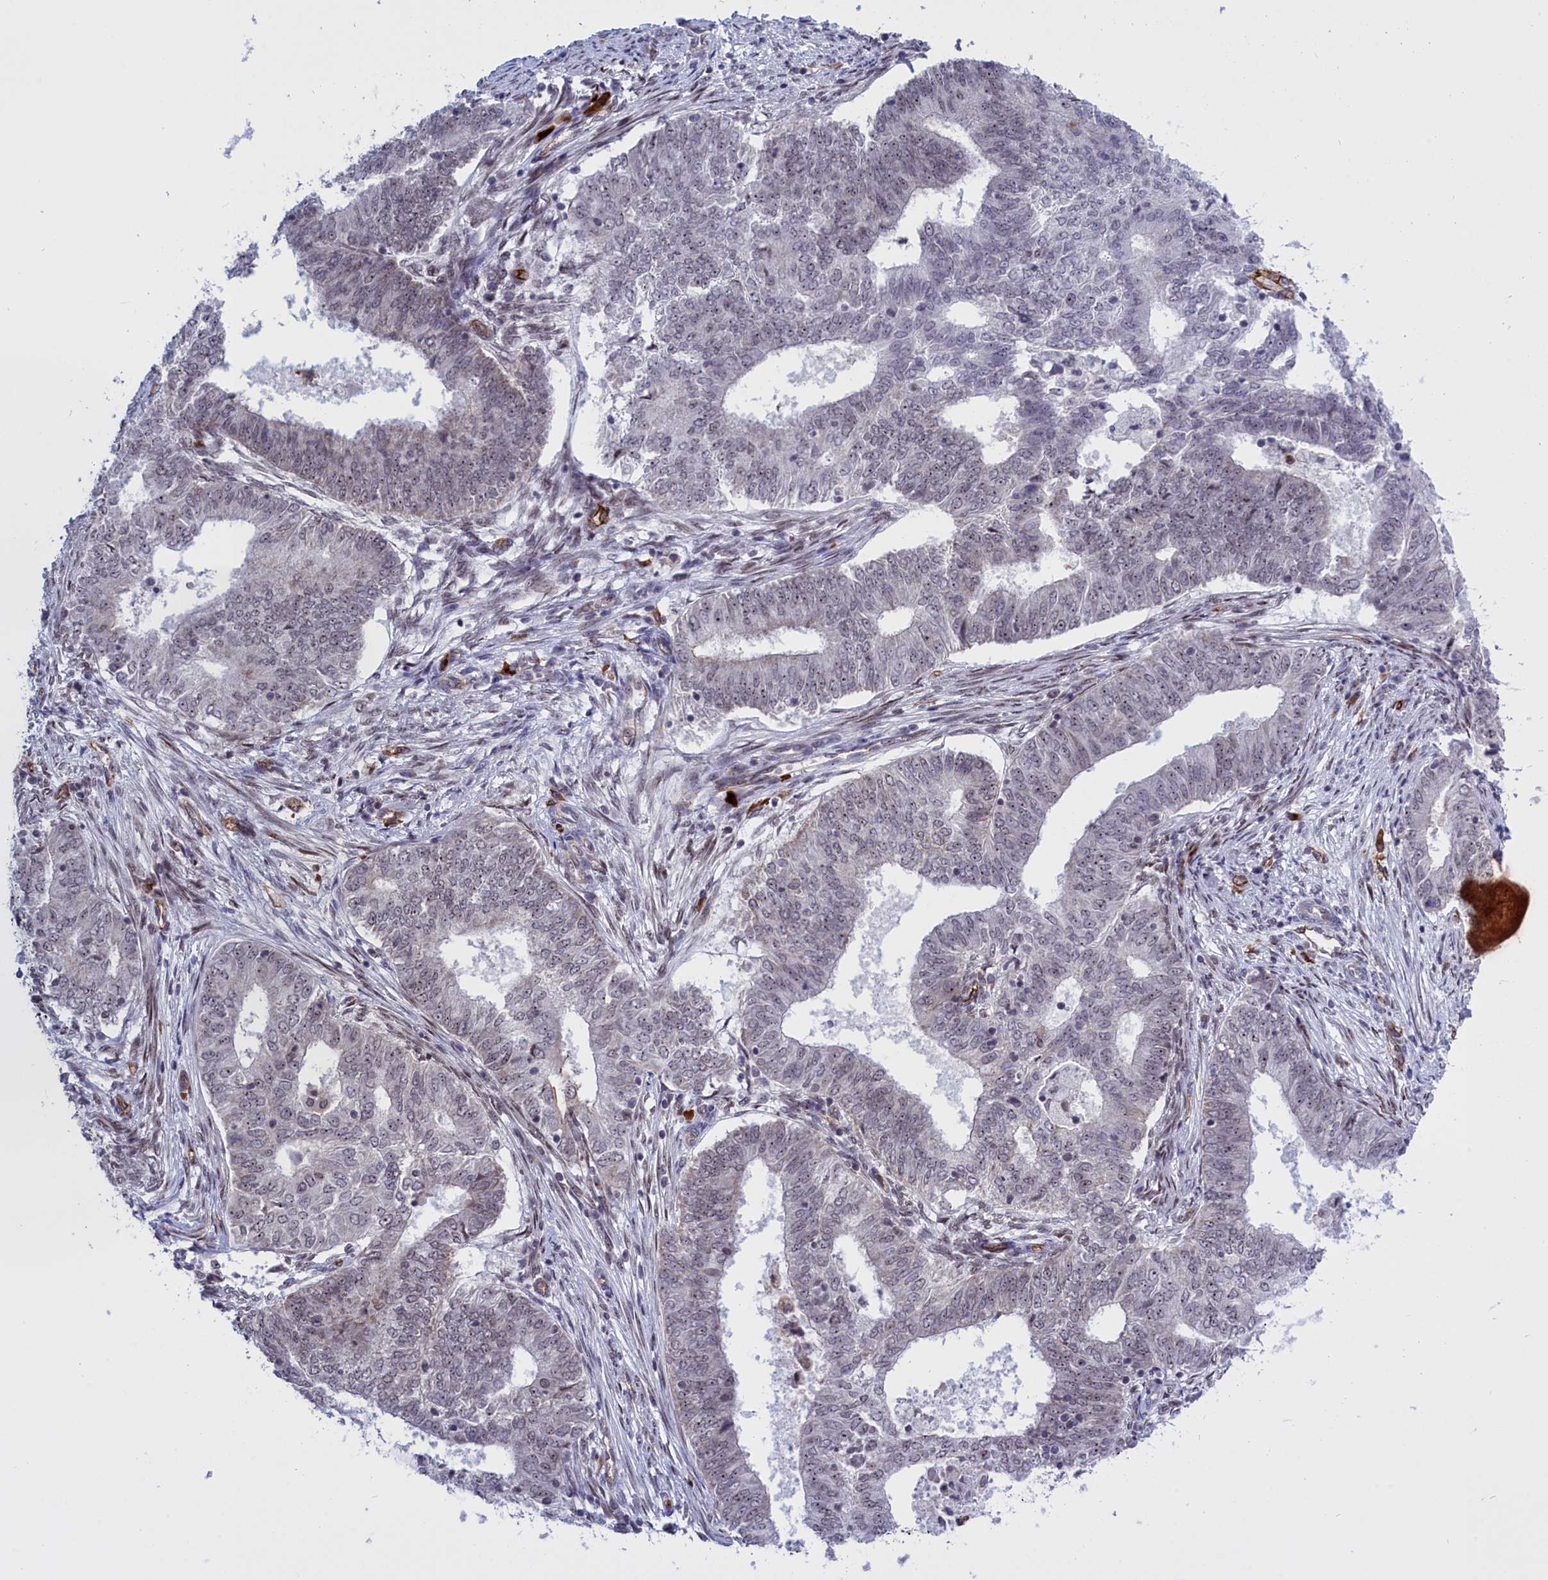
{"staining": {"intensity": "weak", "quantity": "25%-75%", "location": "nuclear"}, "tissue": "endometrial cancer", "cell_type": "Tumor cells", "image_type": "cancer", "snomed": [{"axis": "morphology", "description": "Adenocarcinoma, NOS"}, {"axis": "topography", "description": "Endometrium"}], "caption": "A high-resolution histopathology image shows immunohistochemistry (IHC) staining of endometrial cancer (adenocarcinoma), which exhibits weak nuclear positivity in about 25%-75% of tumor cells.", "gene": "MPND", "patient": {"sex": "female", "age": 62}}